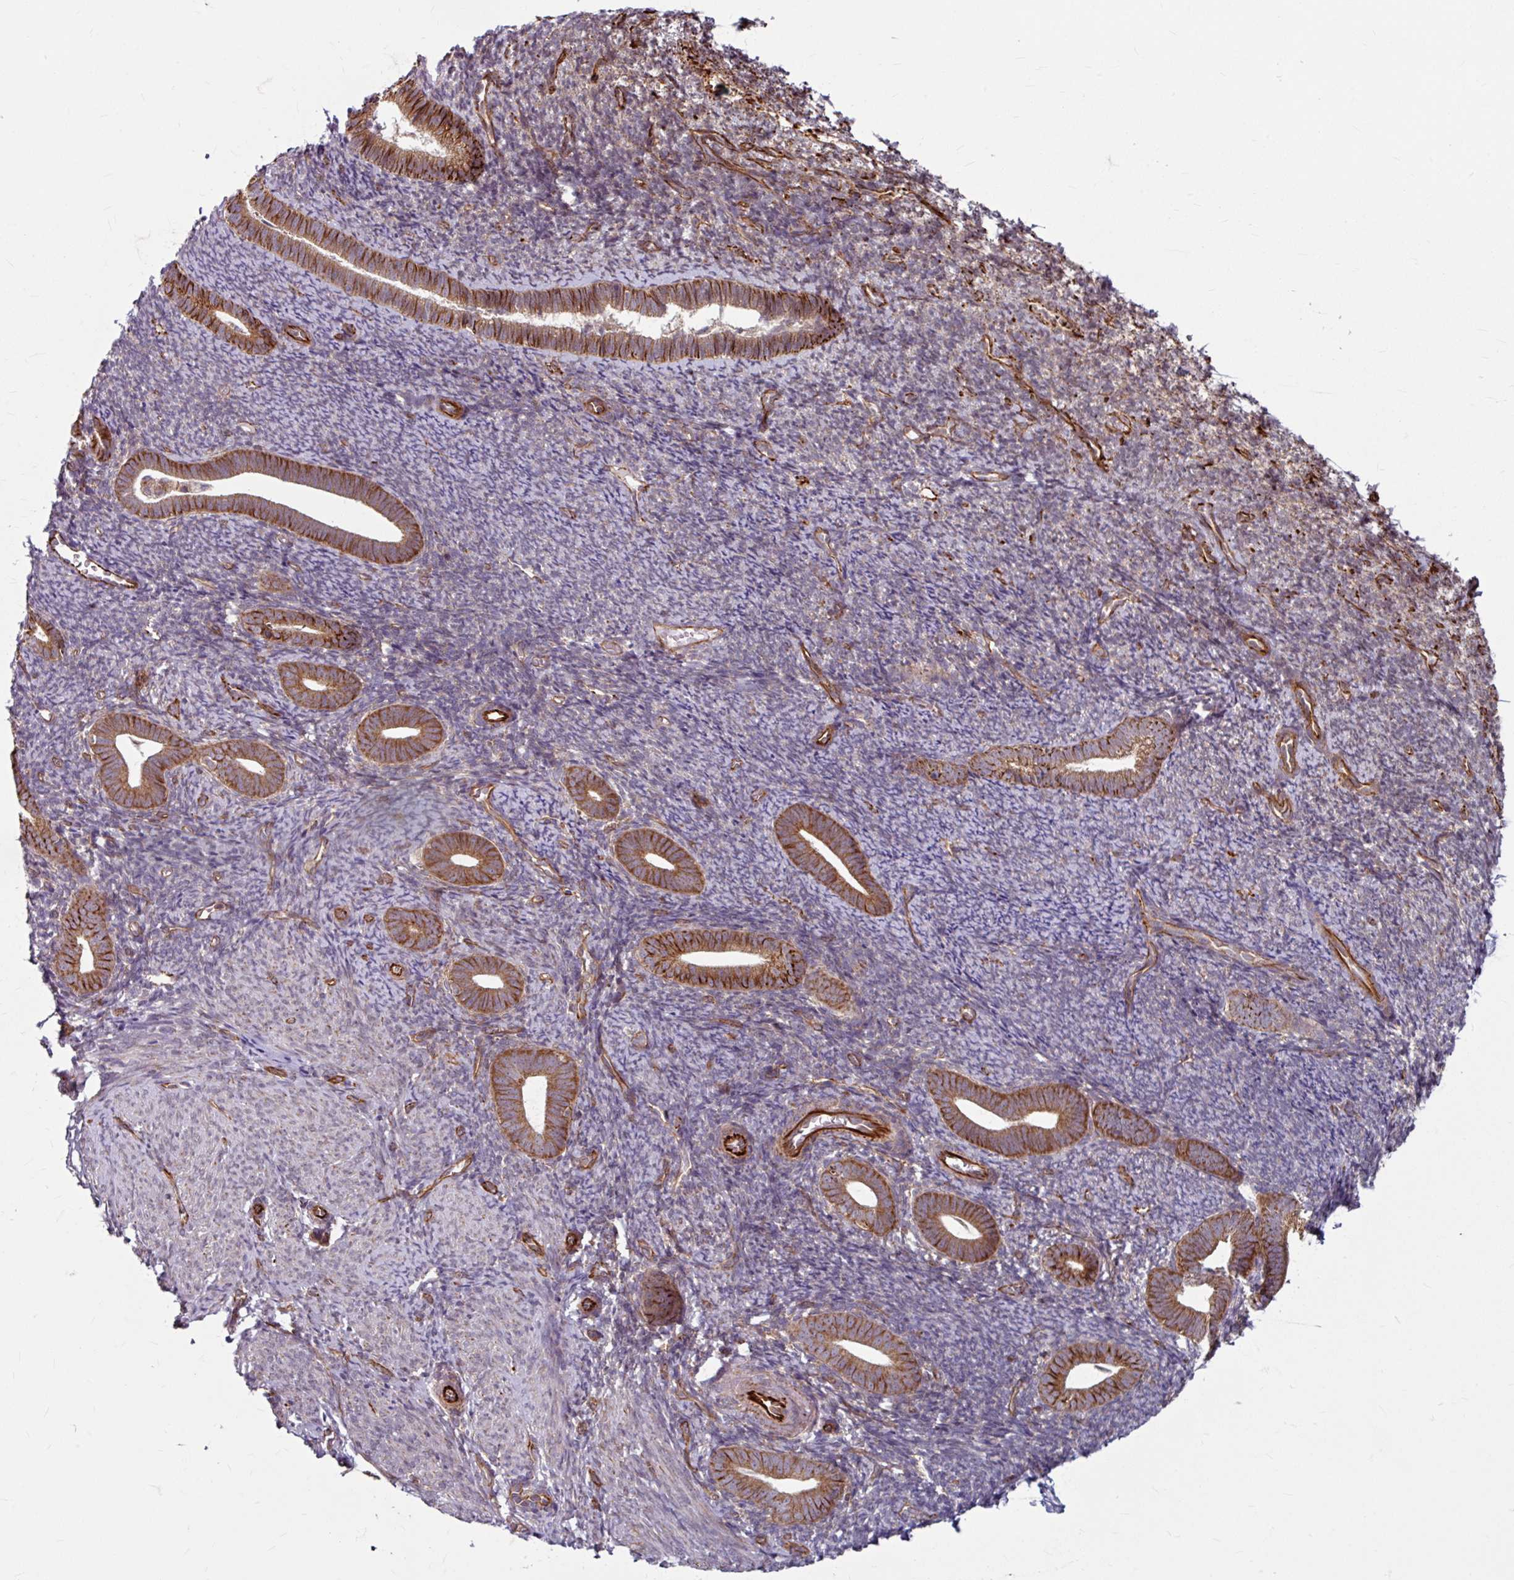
{"staining": {"intensity": "negative", "quantity": "none", "location": "none"}, "tissue": "endometrium", "cell_type": "Cells in endometrial stroma", "image_type": "normal", "snomed": [{"axis": "morphology", "description": "Normal tissue, NOS"}, {"axis": "topography", "description": "Endometrium"}], "caption": "Immunohistochemistry (IHC) of normal human endometrium exhibits no expression in cells in endometrial stroma. (DAB (3,3'-diaminobenzidine) immunohistochemistry (IHC), high magnification).", "gene": "DAAM2", "patient": {"sex": "female", "age": 39}}